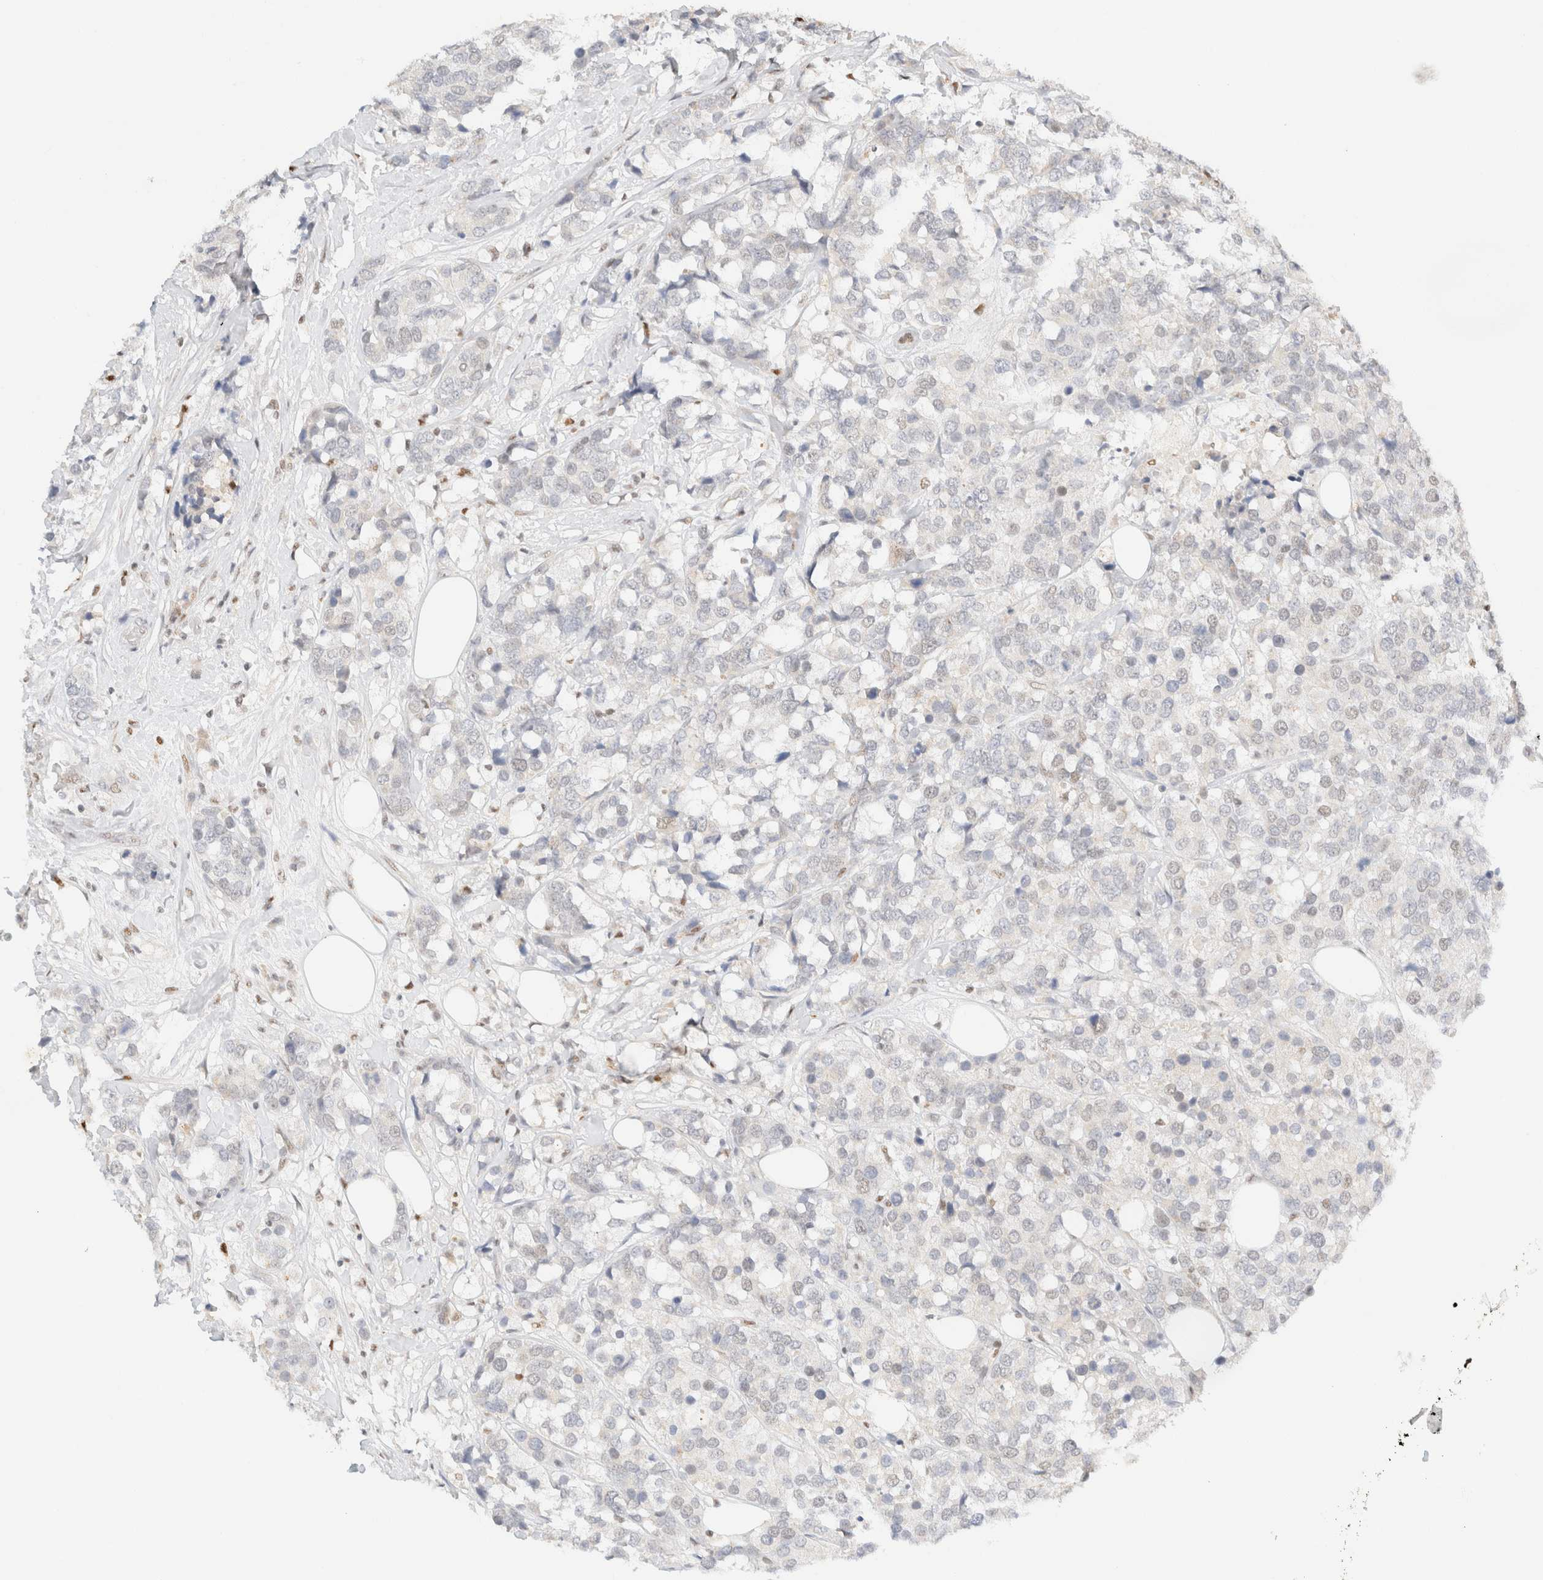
{"staining": {"intensity": "negative", "quantity": "none", "location": "none"}, "tissue": "breast cancer", "cell_type": "Tumor cells", "image_type": "cancer", "snomed": [{"axis": "morphology", "description": "Lobular carcinoma"}, {"axis": "topography", "description": "Breast"}], "caption": "Tumor cells show no significant expression in breast cancer (lobular carcinoma).", "gene": "DDB2", "patient": {"sex": "female", "age": 59}}